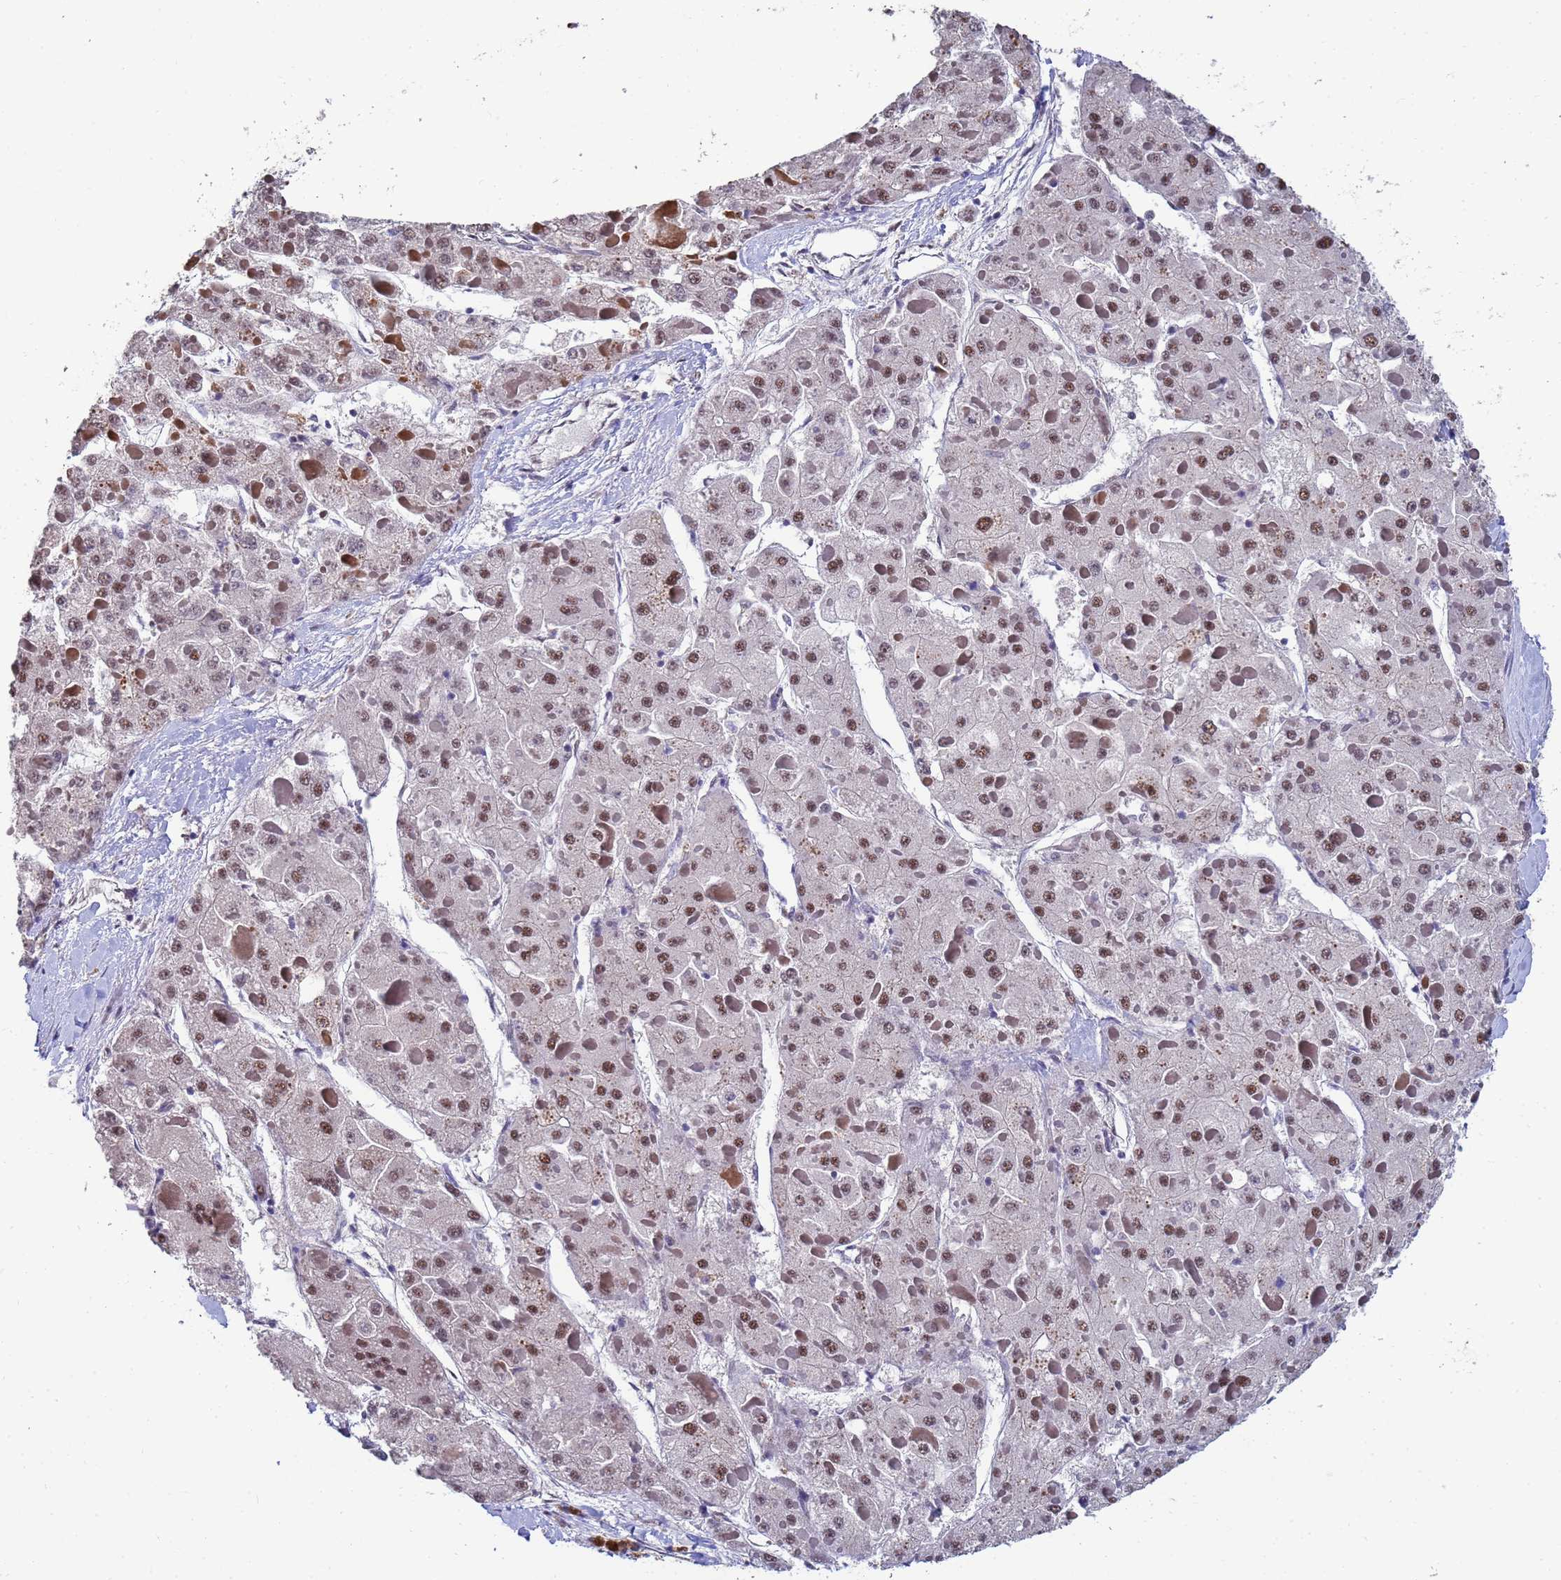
{"staining": {"intensity": "moderate", "quantity": ">75%", "location": "nuclear"}, "tissue": "liver cancer", "cell_type": "Tumor cells", "image_type": "cancer", "snomed": [{"axis": "morphology", "description": "Carcinoma, Hepatocellular, NOS"}, {"axis": "topography", "description": "Liver"}], "caption": "Protein expression by immunohistochemistry (IHC) demonstrates moderate nuclear staining in about >75% of tumor cells in liver hepatocellular carcinoma. (Brightfield microscopy of DAB IHC at high magnification).", "gene": "SF3B2", "patient": {"sex": "female", "age": 73}}